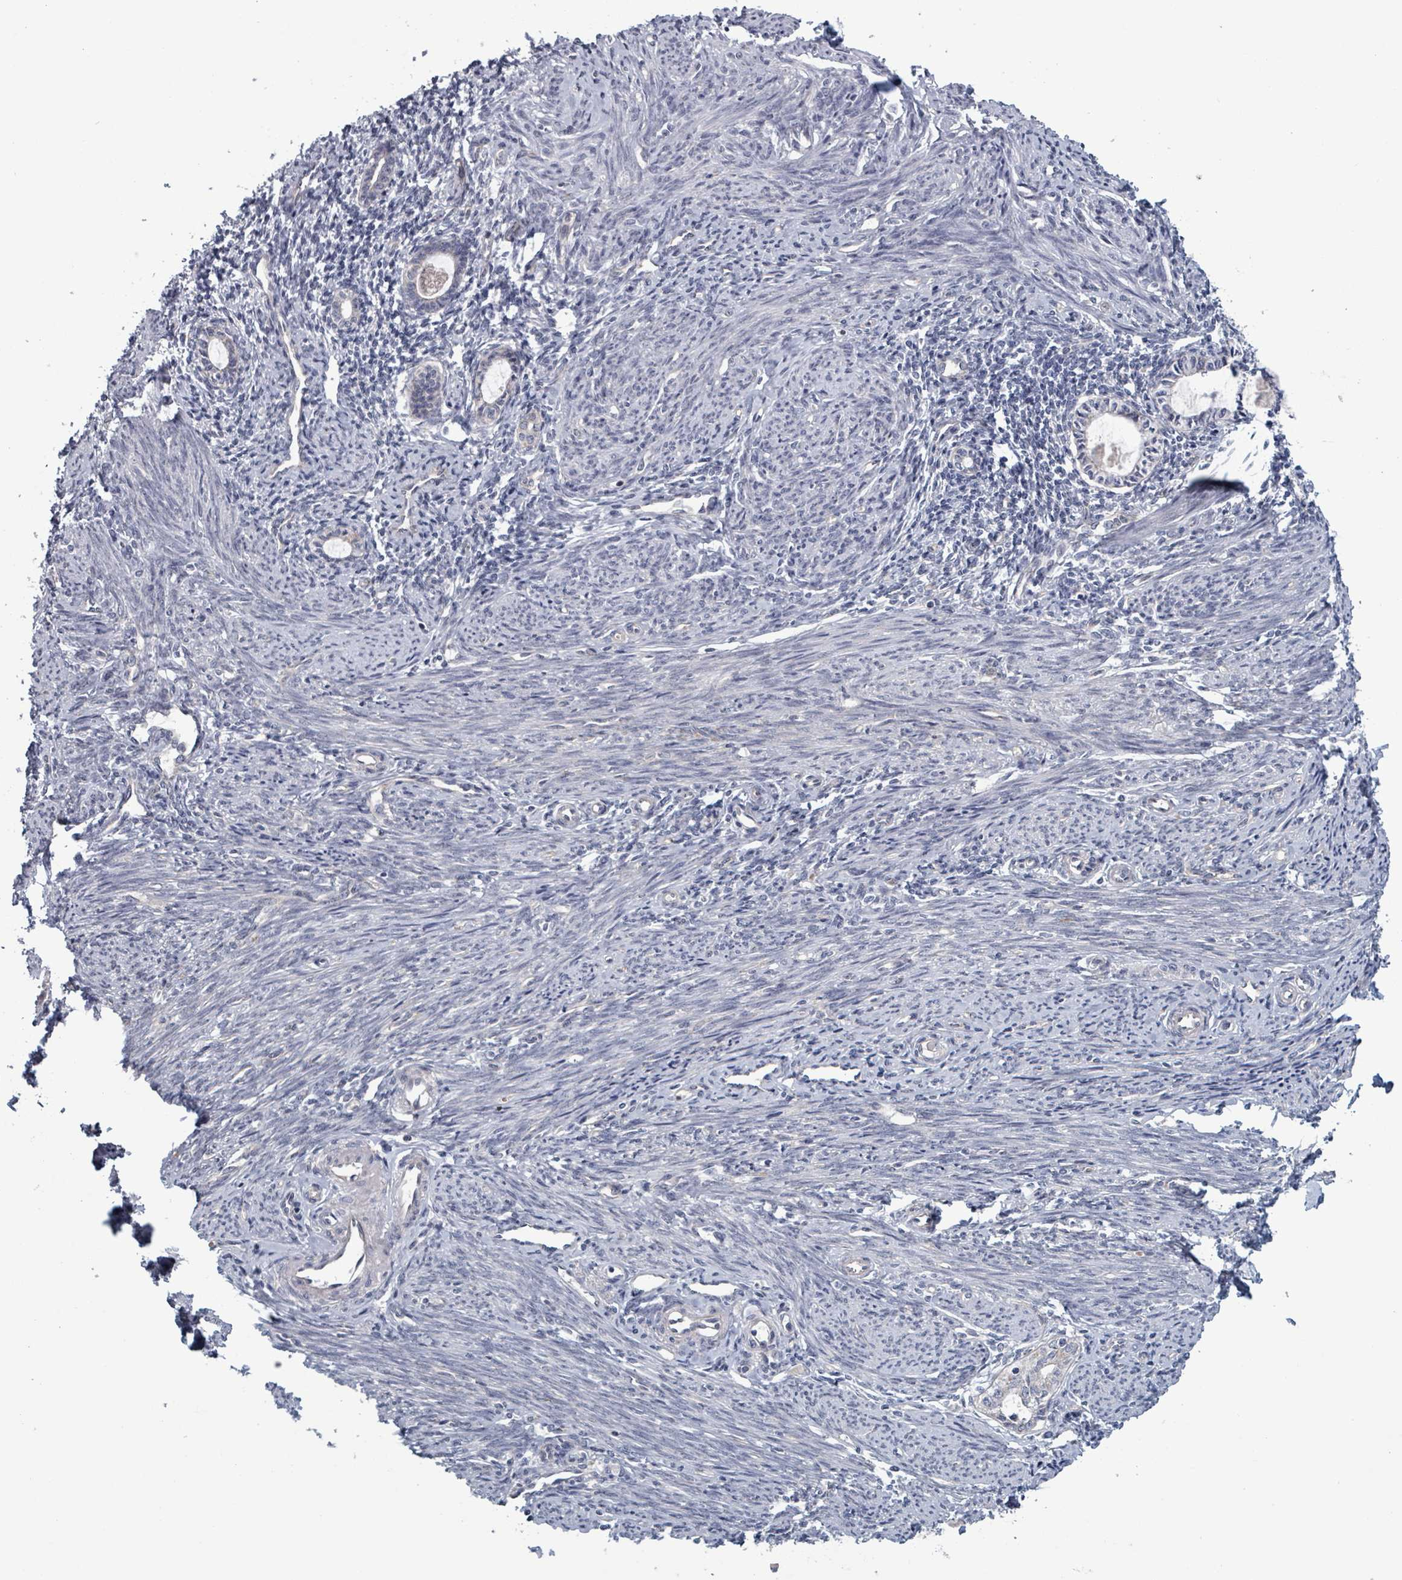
{"staining": {"intensity": "negative", "quantity": "none", "location": "none"}, "tissue": "endometrium", "cell_type": "Cells in endometrial stroma", "image_type": "normal", "snomed": [{"axis": "morphology", "description": "Normal tissue, NOS"}, {"axis": "topography", "description": "Endometrium"}], "caption": "Immunohistochemistry photomicrograph of unremarkable endometrium: human endometrium stained with DAB exhibits no significant protein expression in cells in endometrial stroma.", "gene": "FKBP1A", "patient": {"sex": "female", "age": 63}}